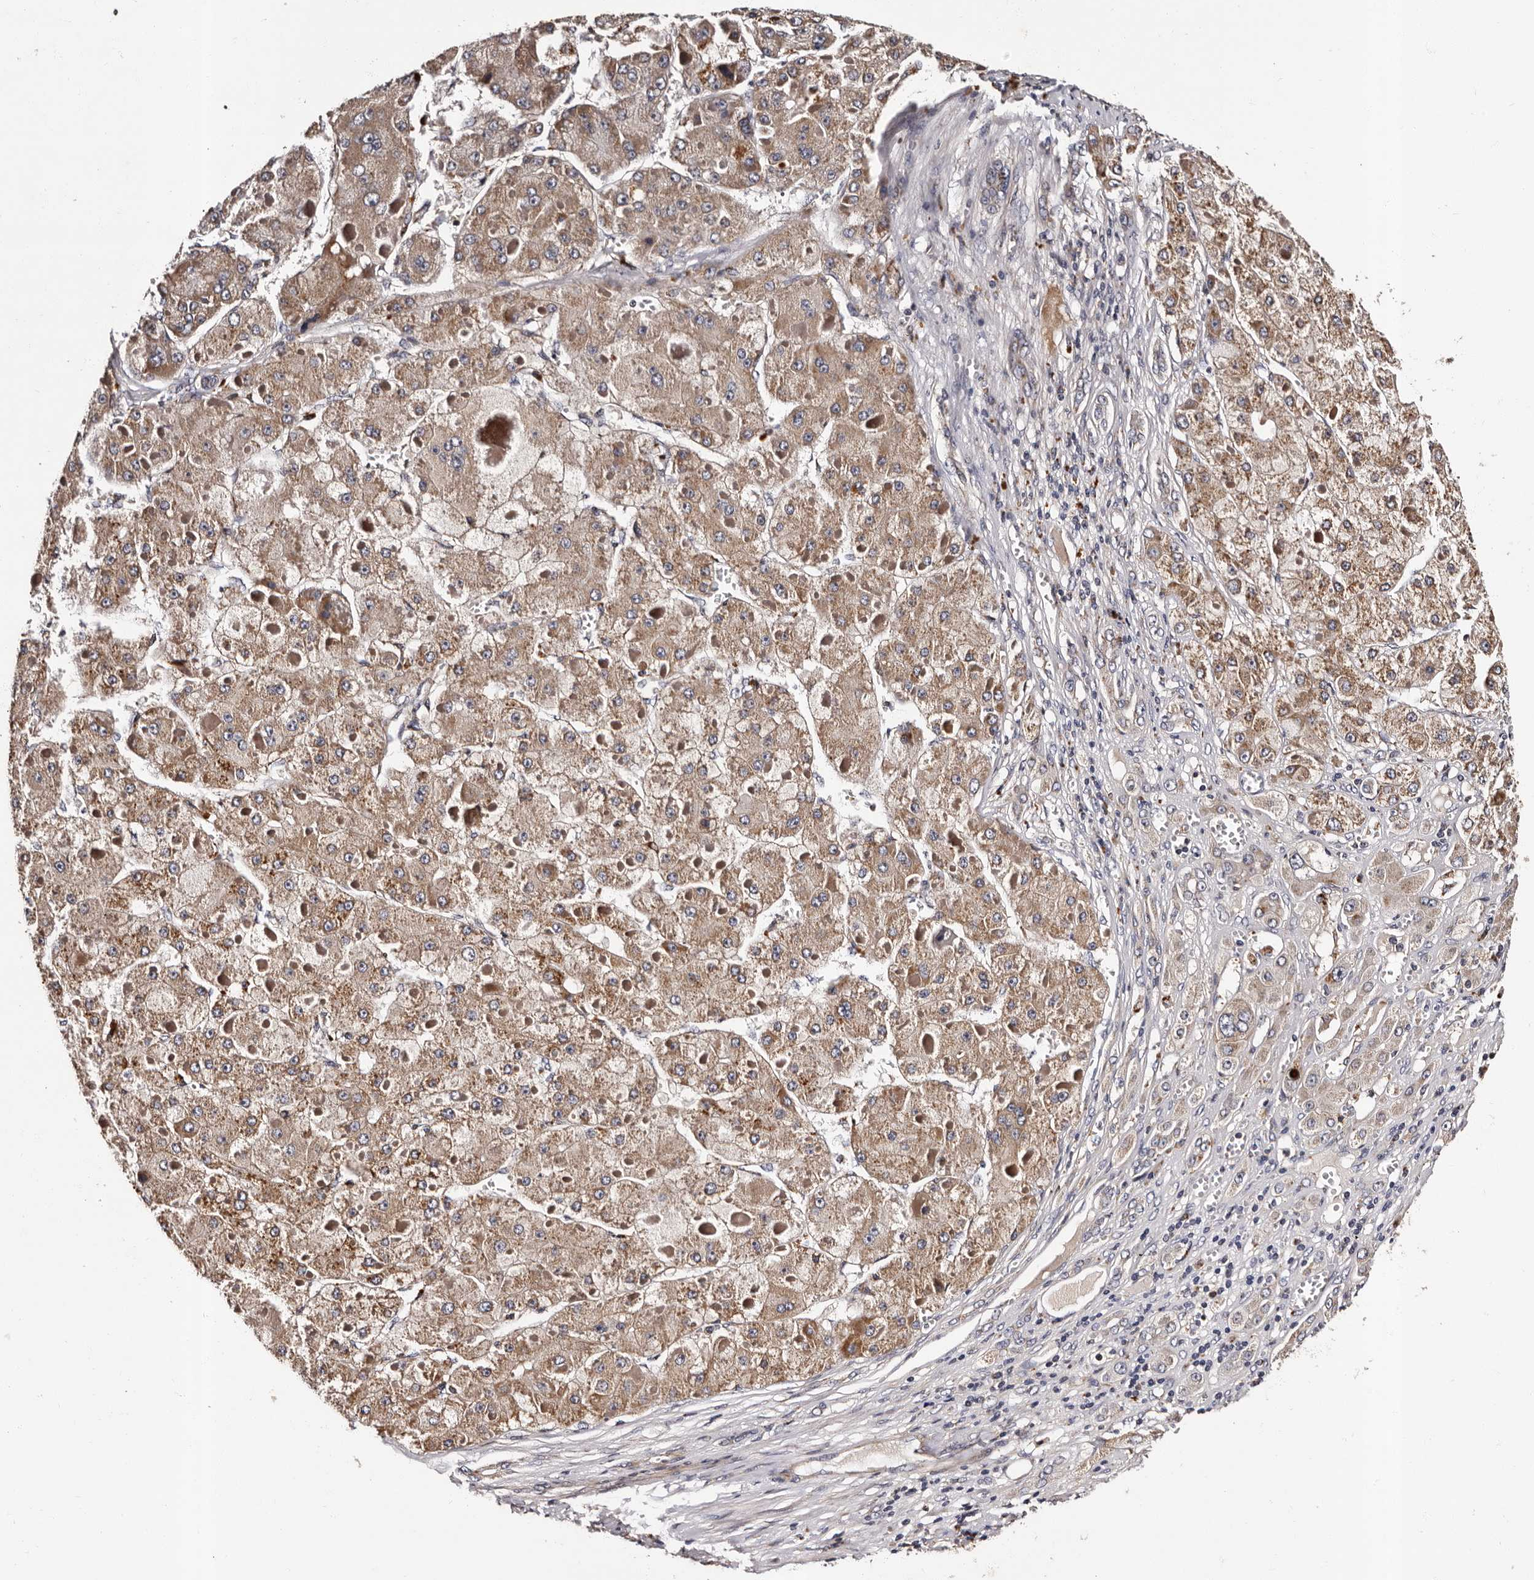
{"staining": {"intensity": "weak", "quantity": ">75%", "location": "cytoplasmic/membranous"}, "tissue": "liver cancer", "cell_type": "Tumor cells", "image_type": "cancer", "snomed": [{"axis": "morphology", "description": "Carcinoma, Hepatocellular, NOS"}, {"axis": "topography", "description": "Liver"}], "caption": "A histopathology image showing weak cytoplasmic/membranous staining in about >75% of tumor cells in liver cancer, as visualized by brown immunohistochemical staining.", "gene": "ADCK5", "patient": {"sex": "female", "age": 73}}